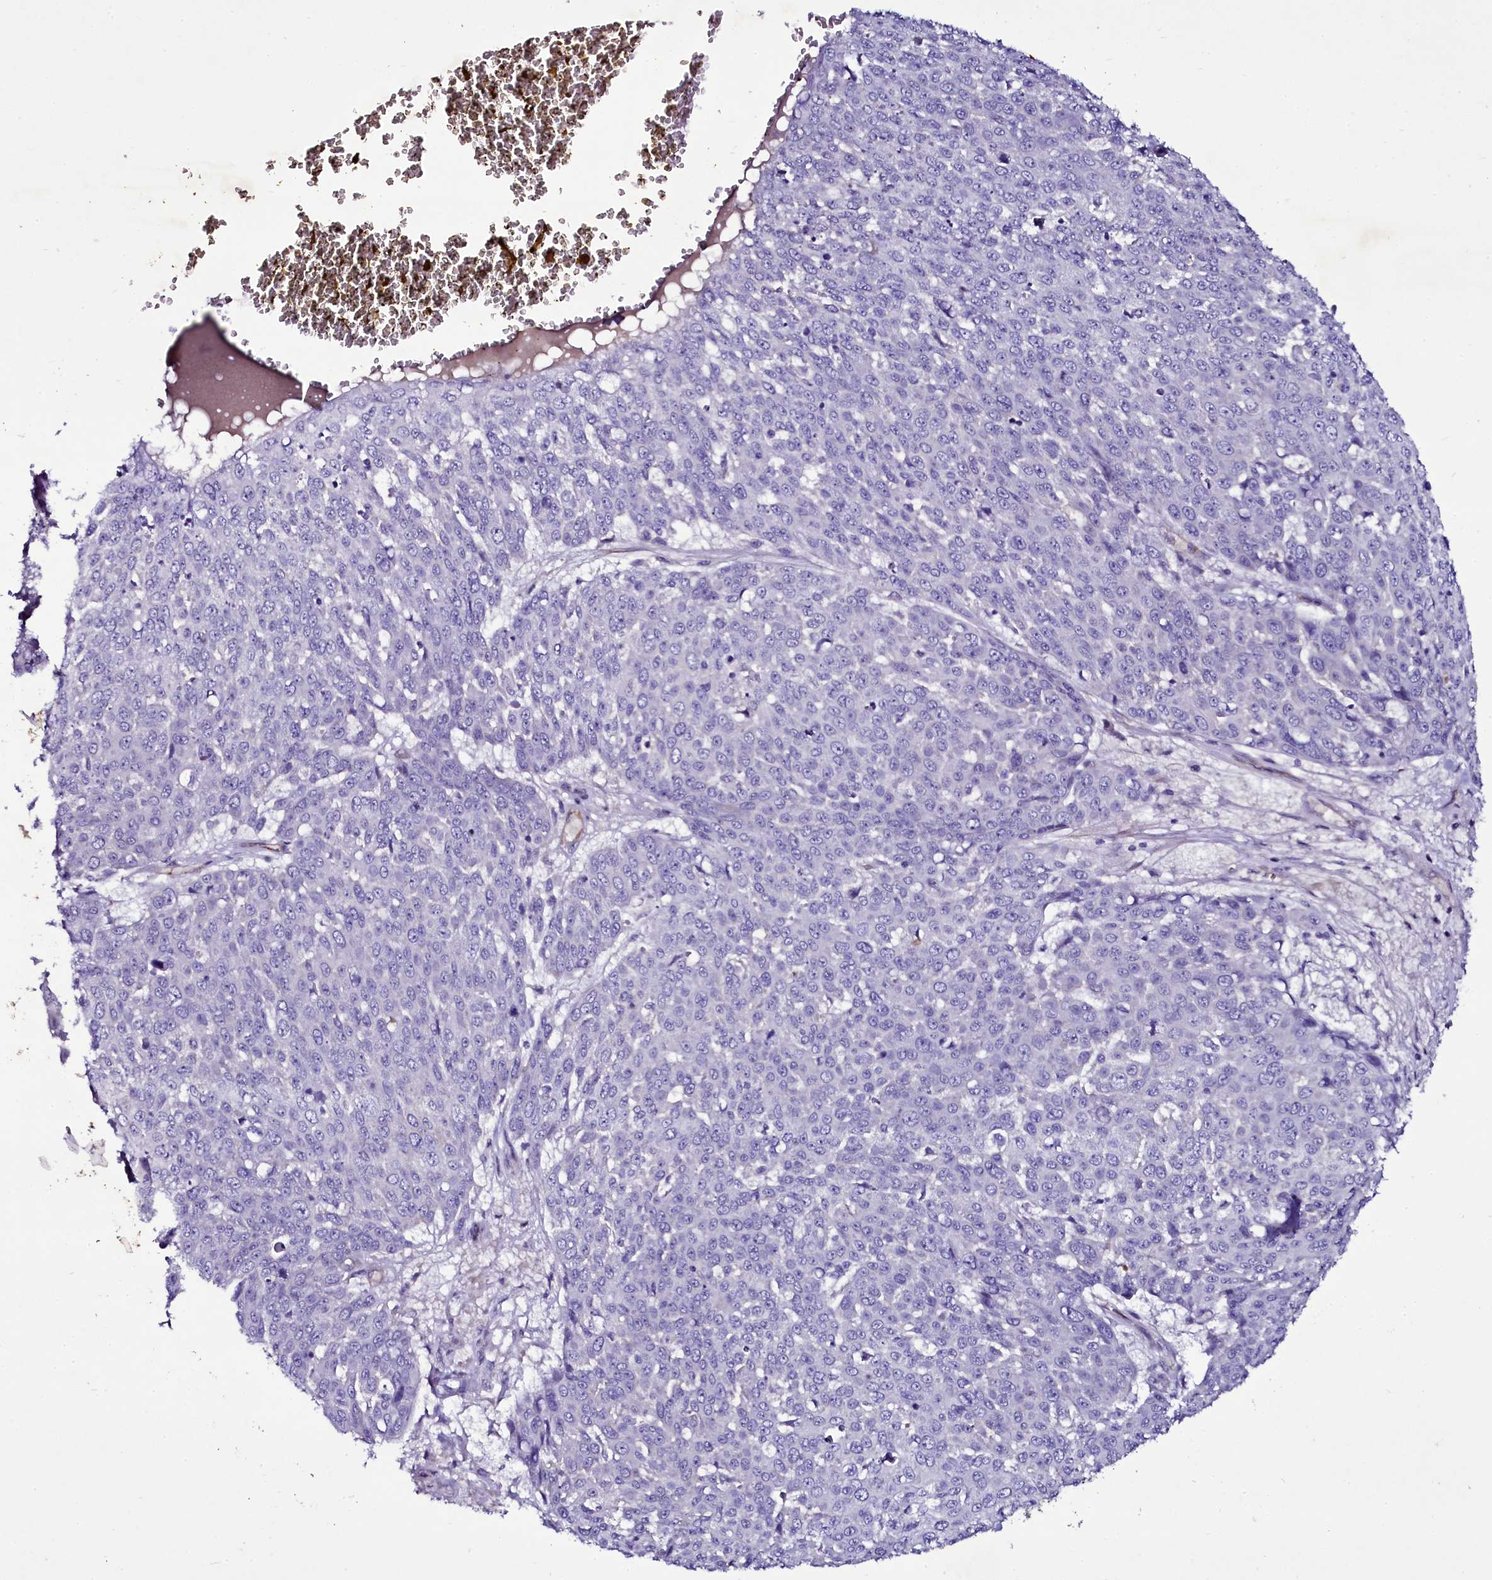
{"staining": {"intensity": "negative", "quantity": "none", "location": "none"}, "tissue": "skin cancer", "cell_type": "Tumor cells", "image_type": "cancer", "snomed": [{"axis": "morphology", "description": "Squamous cell carcinoma, NOS"}, {"axis": "topography", "description": "Skin"}], "caption": "Histopathology image shows no protein positivity in tumor cells of skin cancer (squamous cell carcinoma) tissue.", "gene": "MEX3C", "patient": {"sex": "male", "age": 71}}